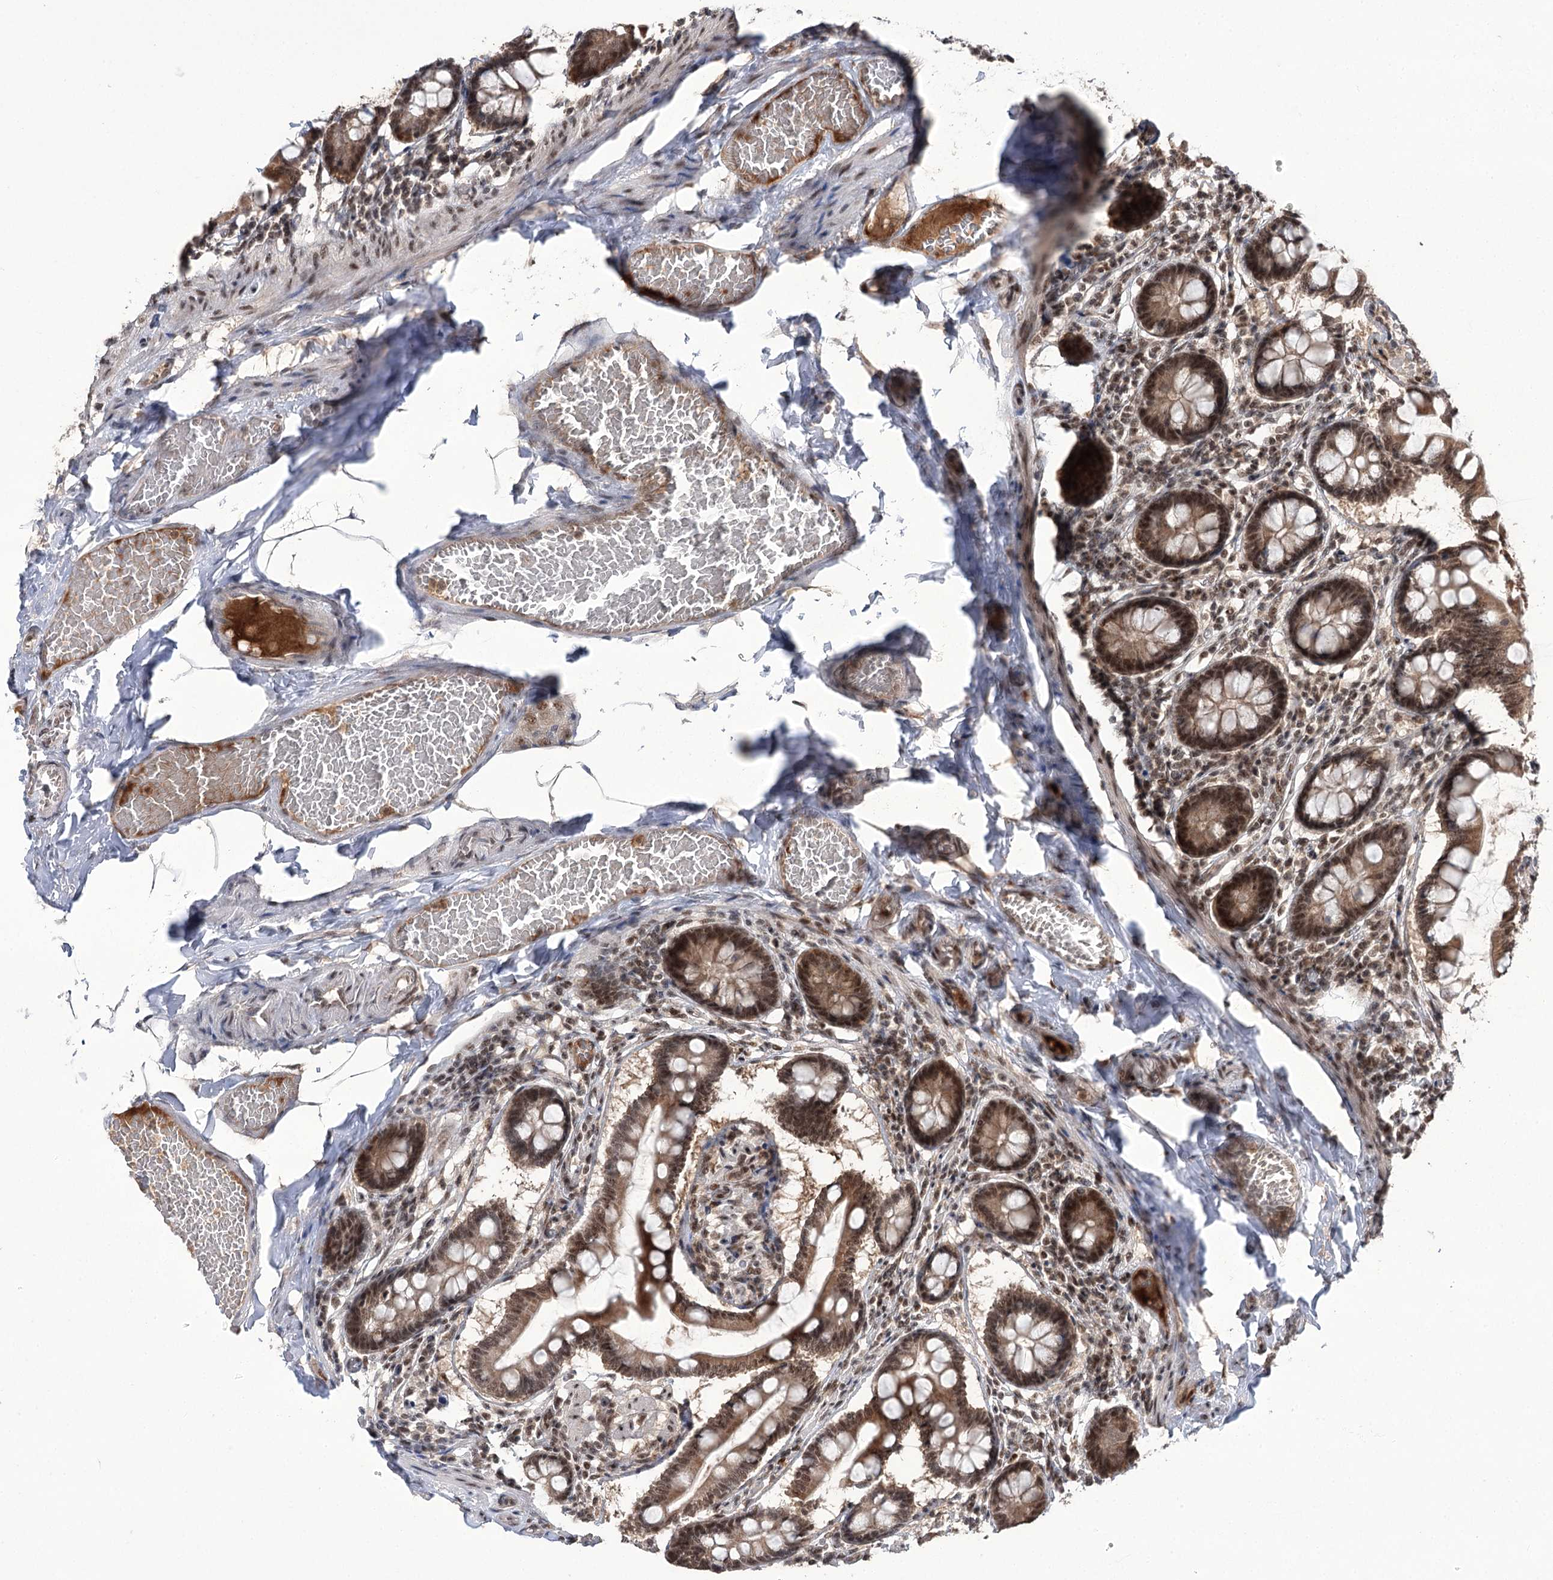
{"staining": {"intensity": "moderate", "quantity": ">75%", "location": "cytoplasmic/membranous,nuclear"}, "tissue": "small intestine", "cell_type": "Glandular cells", "image_type": "normal", "snomed": [{"axis": "morphology", "description": "Normal tissue, NOS"}, {"axis": "topography", "description": "Small intestine"}], "caption": "Approximately >75% of glandular cells in normal small intestine reveal moderate cytoplasmic/membranous,nuclear protein staining as visualized by brown immunohistochemical staining.", "gene": "ERCC3", "patient": {"sex": "male", "age": 41}}